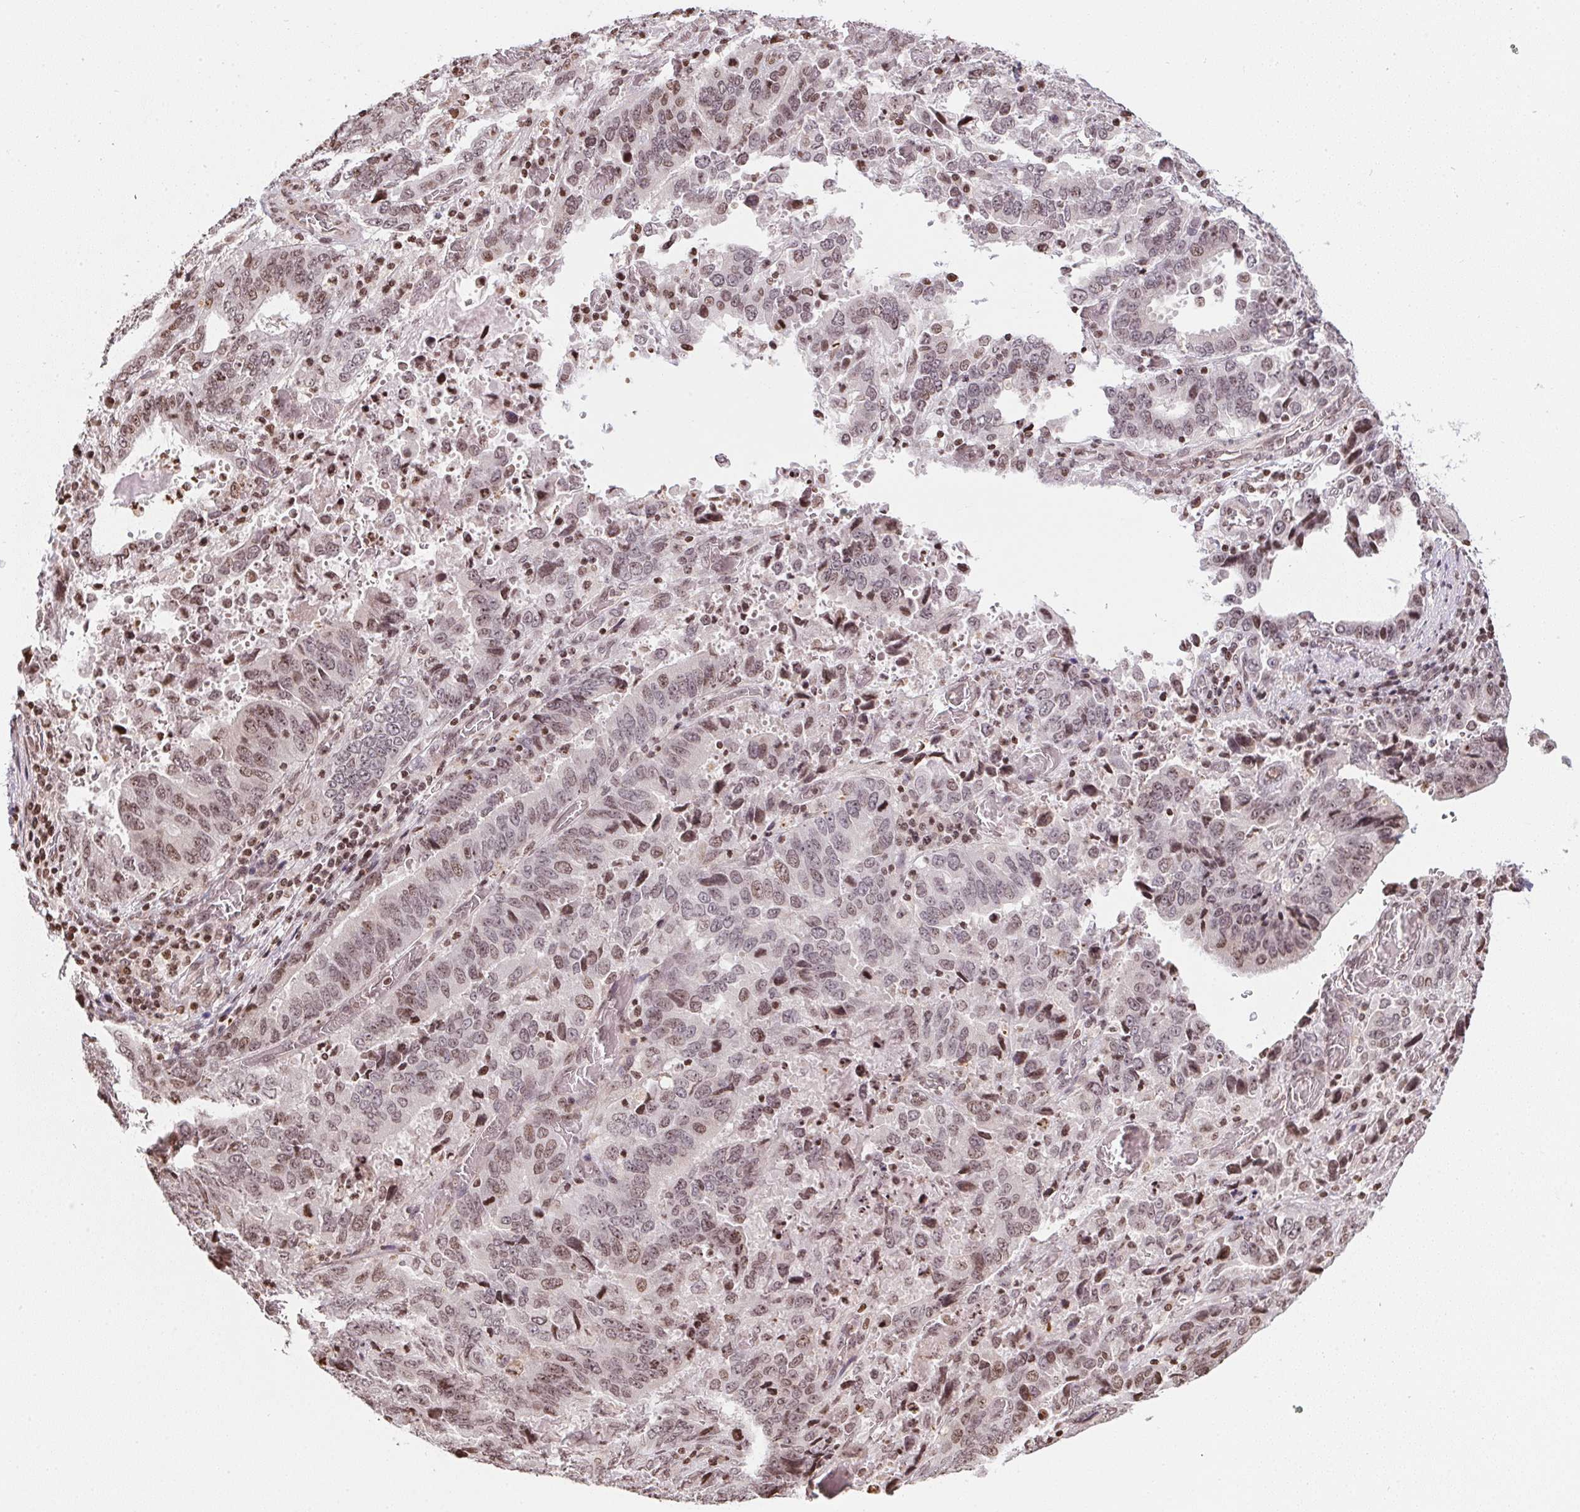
{"staining": {"intensity": "weak", "quantity": "25%-75%", "location": "nuclear"}, "tissue": "stomach cancer", "cell_type": "Tumor cells", "image_type": "cancer", "snomed": [{"axis": "morphology", "description": "Adenocarcinoma, NOS"}, {"axis": "topography", "description": "Stomach, upper"}], "caption": "DAB (3,3'-diaminobenzidine) immunohistochemical staining of stomach cancer (adenocarcinoma) displays weak nuclear protein staining in about 25%-75% of tumor cells.", "gene": "RNF181", "patient": {"sex": "male", "age": 74}}